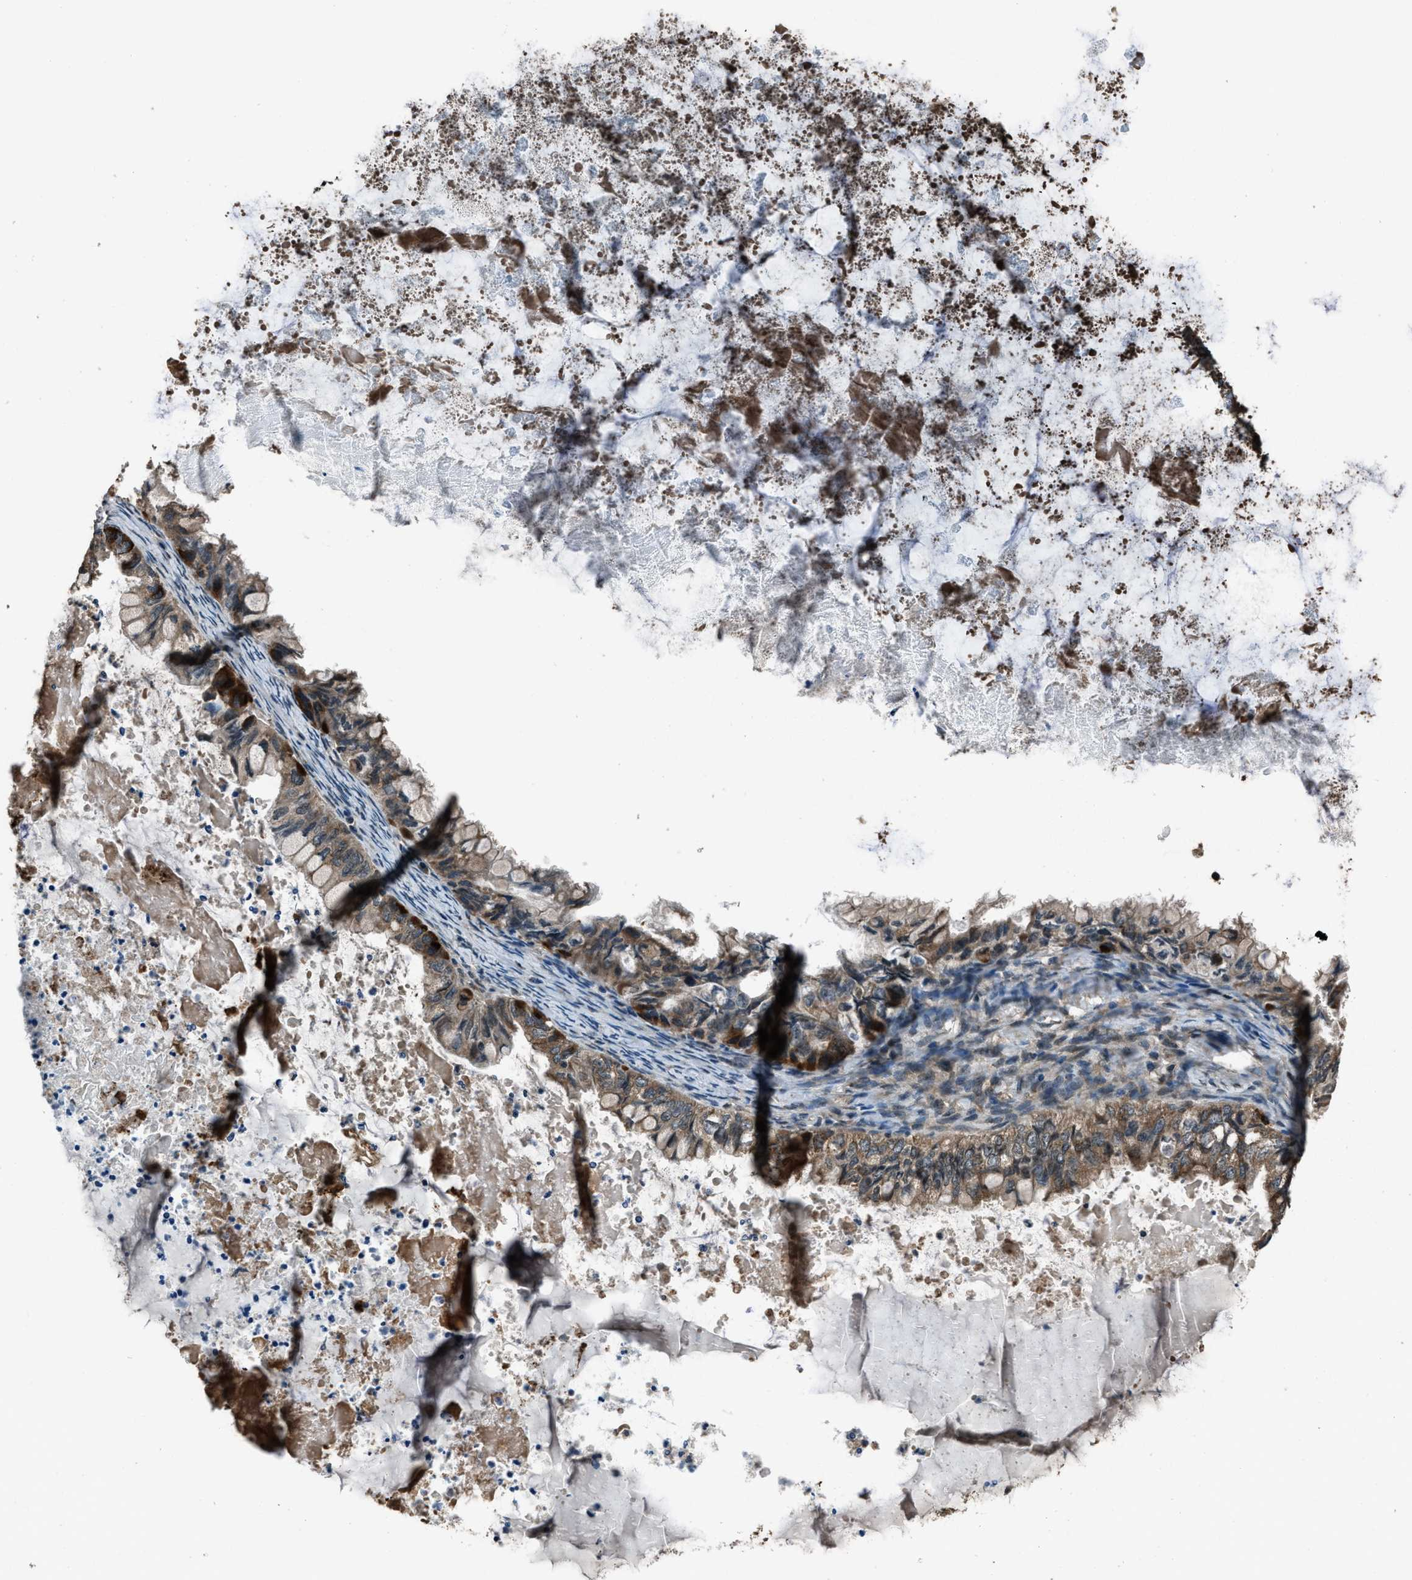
{"staining": {"intensity": "weak", "quantity": ">75%", "location": "cytoplasmic/membranous"}, "tissue": "ovarian cancer", "cell_type": "Tumor cells", "image_type": "cancer", "snomed": [{"axis": "morphology", "description": "Cystadenocarcinoma, mucinous, NOS"}, {"axis": "topography", "description": "Ovary"}], "caption": "IHC of mucinous cystadenocarcinoma (ovarian) shows low levels of weak cytoplasmic/membranous staining in about >75% of tumor cells.", "gene": "TRIM4", "patient": {"sex": "female", "age": 80}}